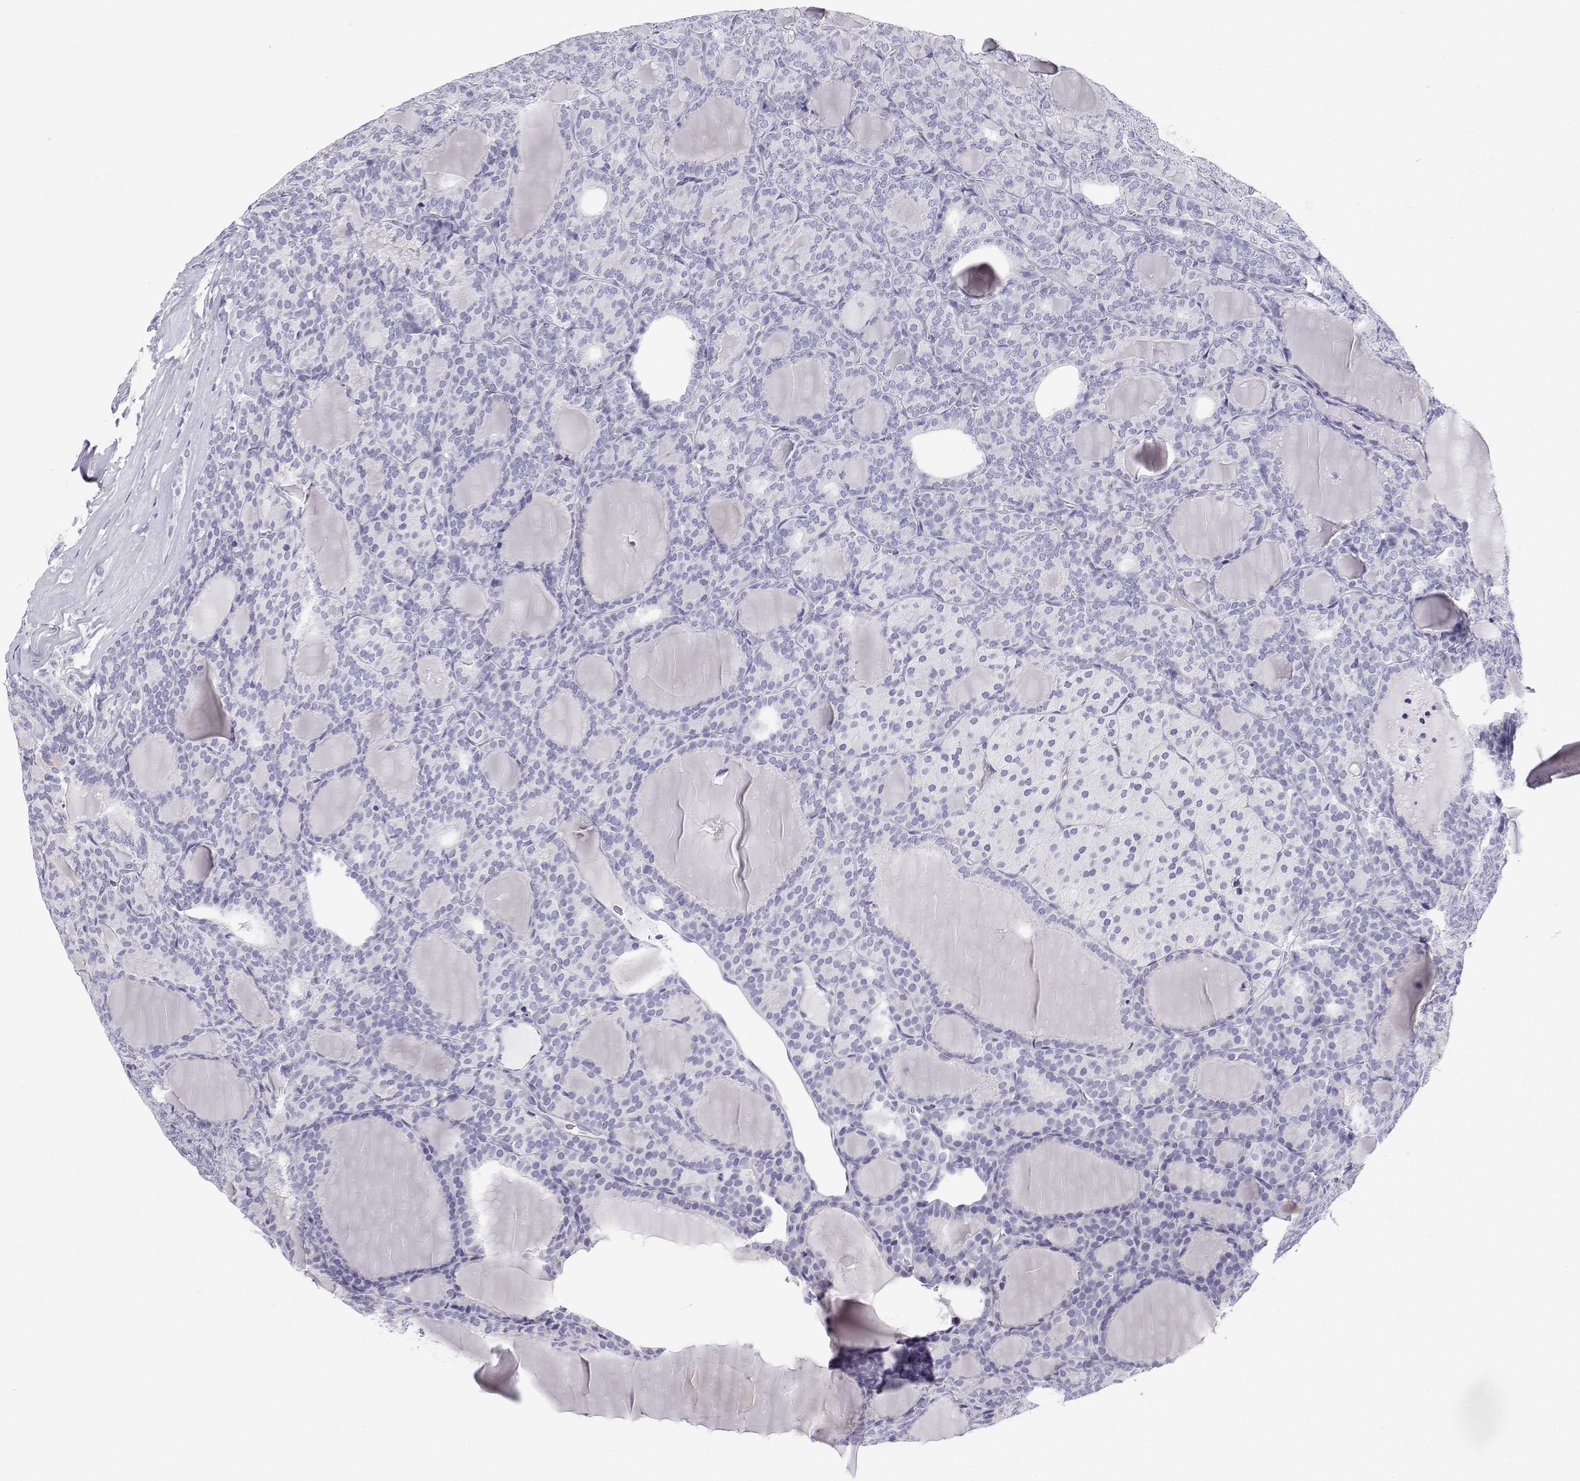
{"staining": {"intensity": "negative", "quantity": "none", "location": "none"}, "tissue": "thyroid cancer", "cell_type": "Tumor cells", "image_type": "cancer", "snomed": [{"axis": "morphology", "description": "Follicular adenoma carcinoma, NOS"}, {"axis": "topography", "description": "Thyroid gland"}], "caption": "Human thyroid follicular adenoma carcinoma stained for a protein using IHC displays no positivity in tumor cells.", "gene": "BHMT", "patient": {"sex": "male", "age": 74}}